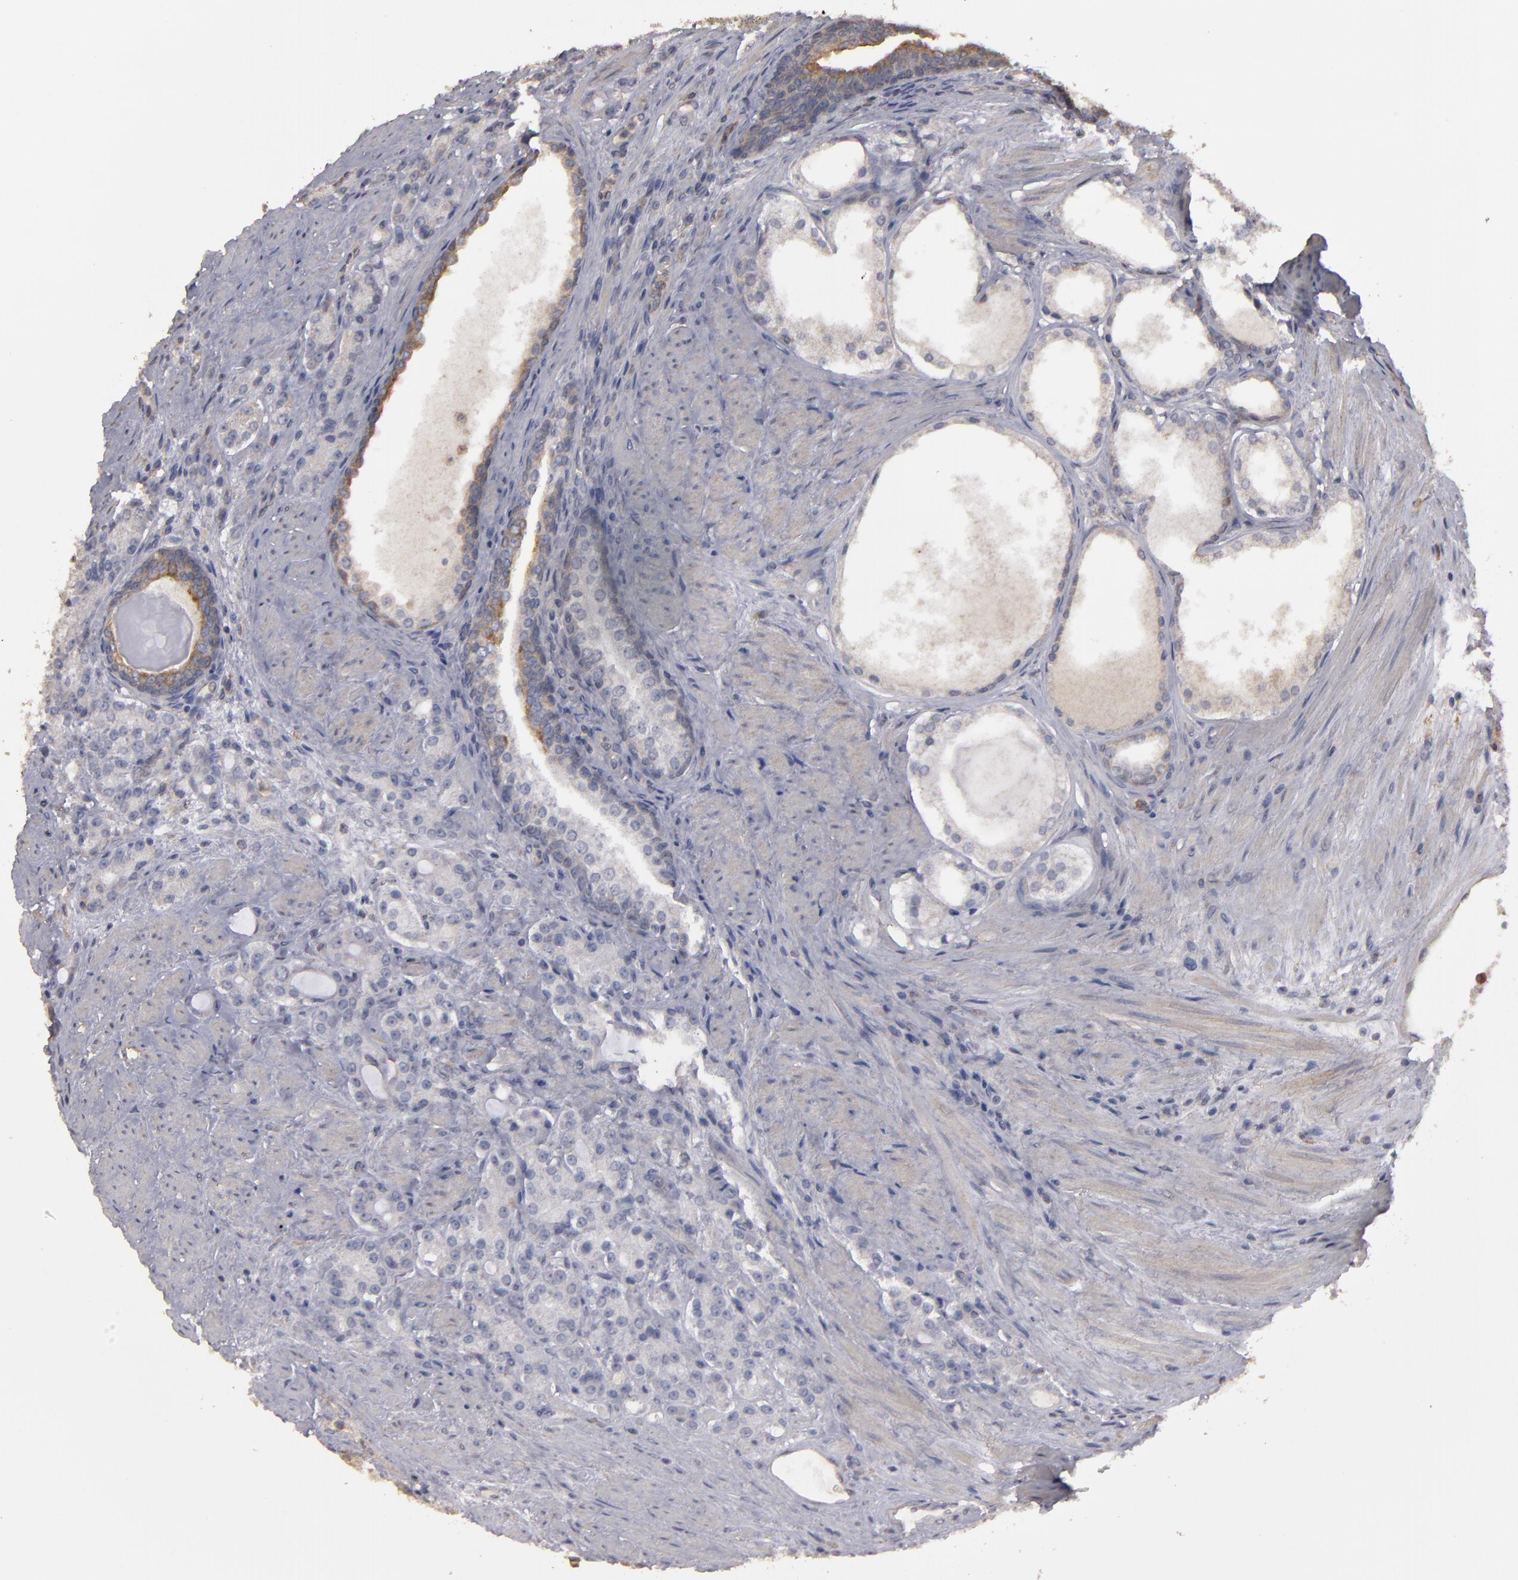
{"staining": {"intensity": "weak", "quantity": "<25%", "location": "cytoplasmic/membranous"}, "tissue": "prostate cancer", "cell_type": "Tumor cells", "image_type": "cancer", "snomed": [{"axis": "morphology", "description": "Adenocarcinoma, Medium grade"}, {"axis": "topography", "description": "Prostate"}], "caption": "Adenocarcinoma (medium-grade) (prostate) was stained to show a protein in brown. There is no significant positivity in tumor cells.", "gene": "CD55", "patient": {"sex": "male", "age": 72}}